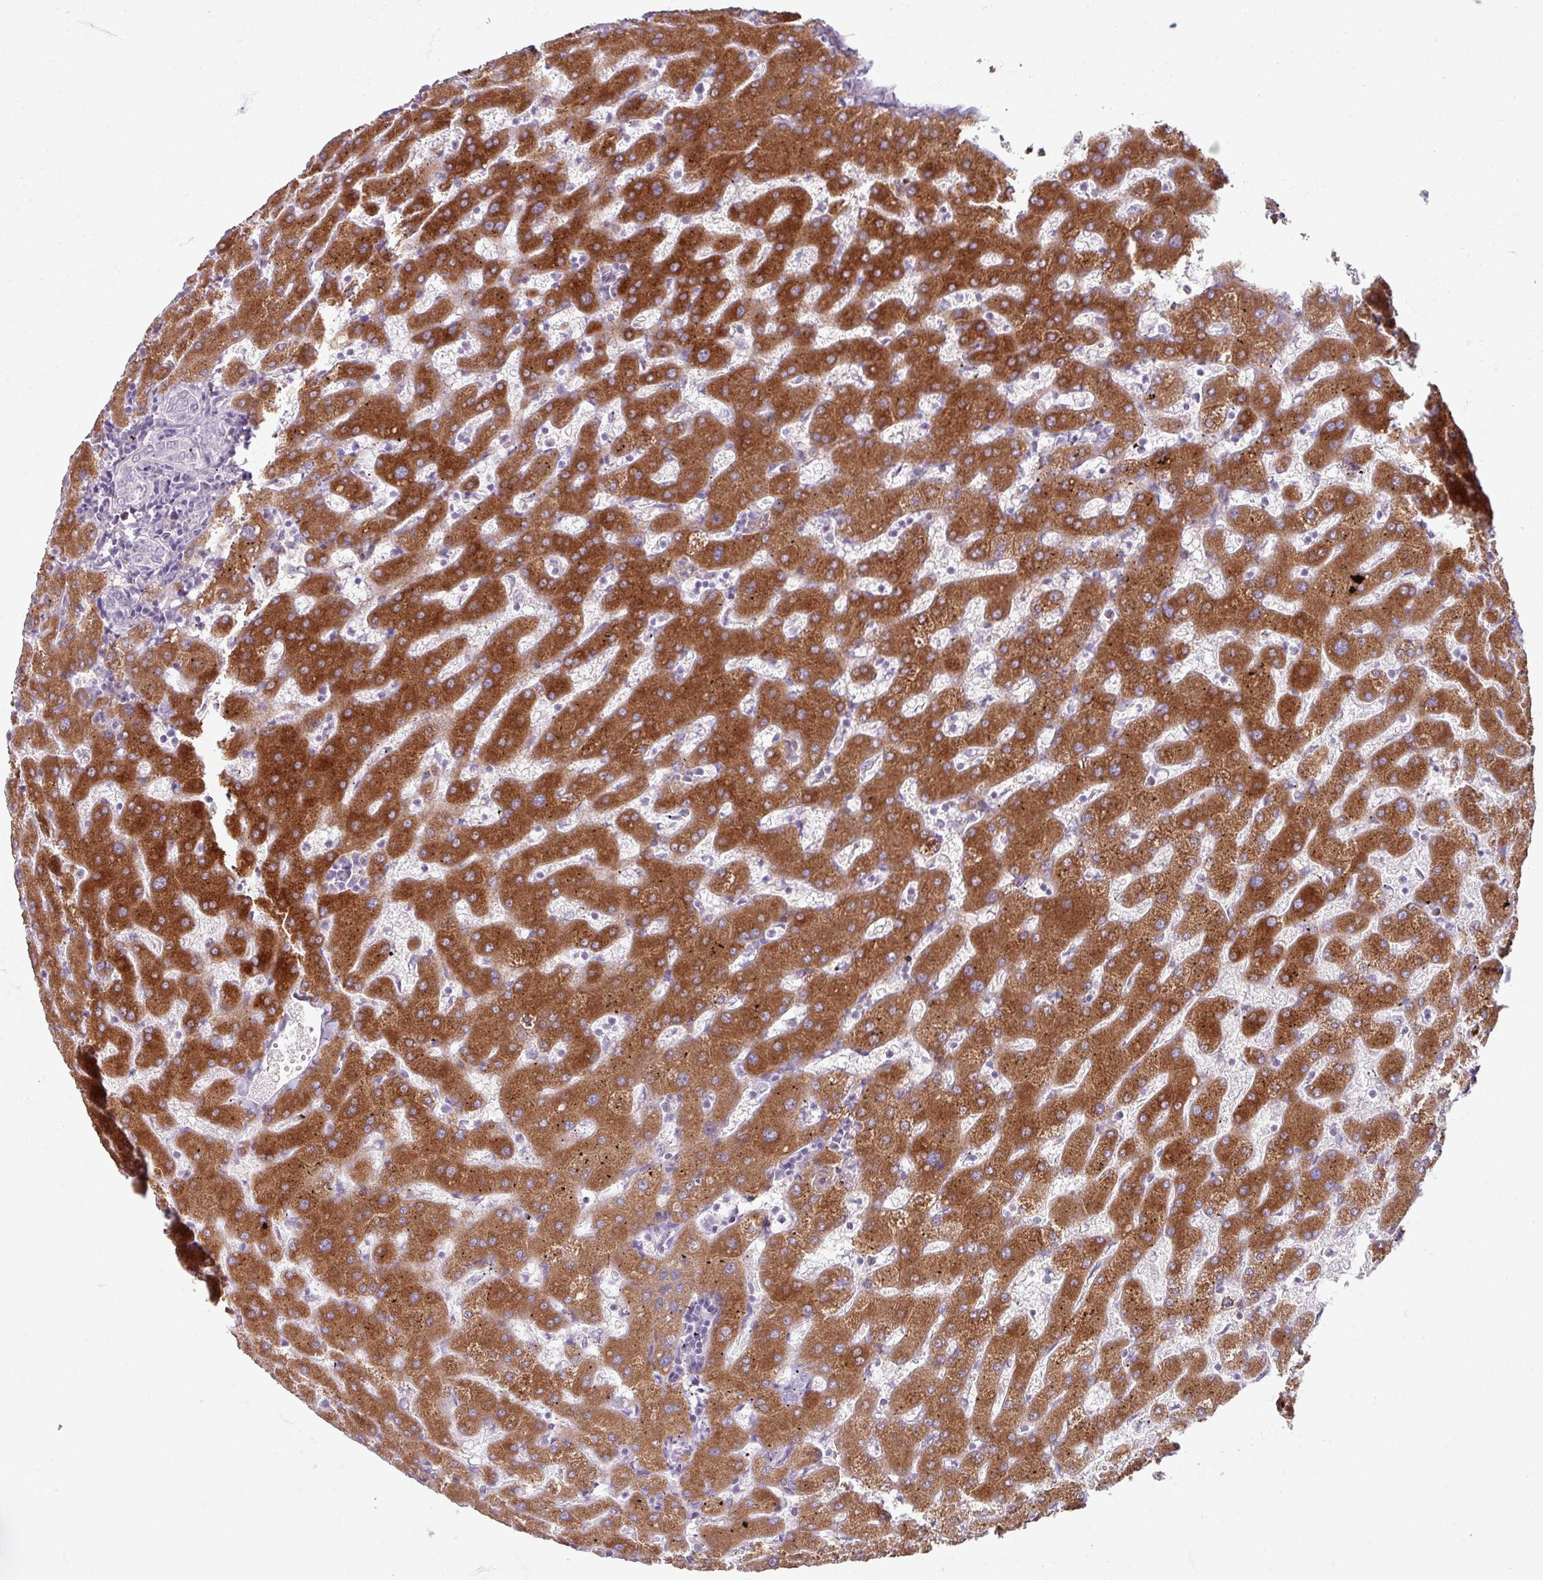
{"staining": {"intensity": "negative", "quantity": "none", "location": "none"}, "tissue": "liver", "cell_type": "Cholangiocytes", "image_type": "normal", "snomed": [{"axis": "morphology", "description": "Normal tissue, NOS"}, {"axis": "topography", "description": "Liver"}], "caption": "Cholangiocytes are negative for brown protein staining in benign liver. Brightfield microscopy of immunohistochemistry stained with DAB (brown) and hematoxylin (blue), captured at high magnification.", "gene": "SLC27A5", "patient": {"sex": "female", "age": 63}}